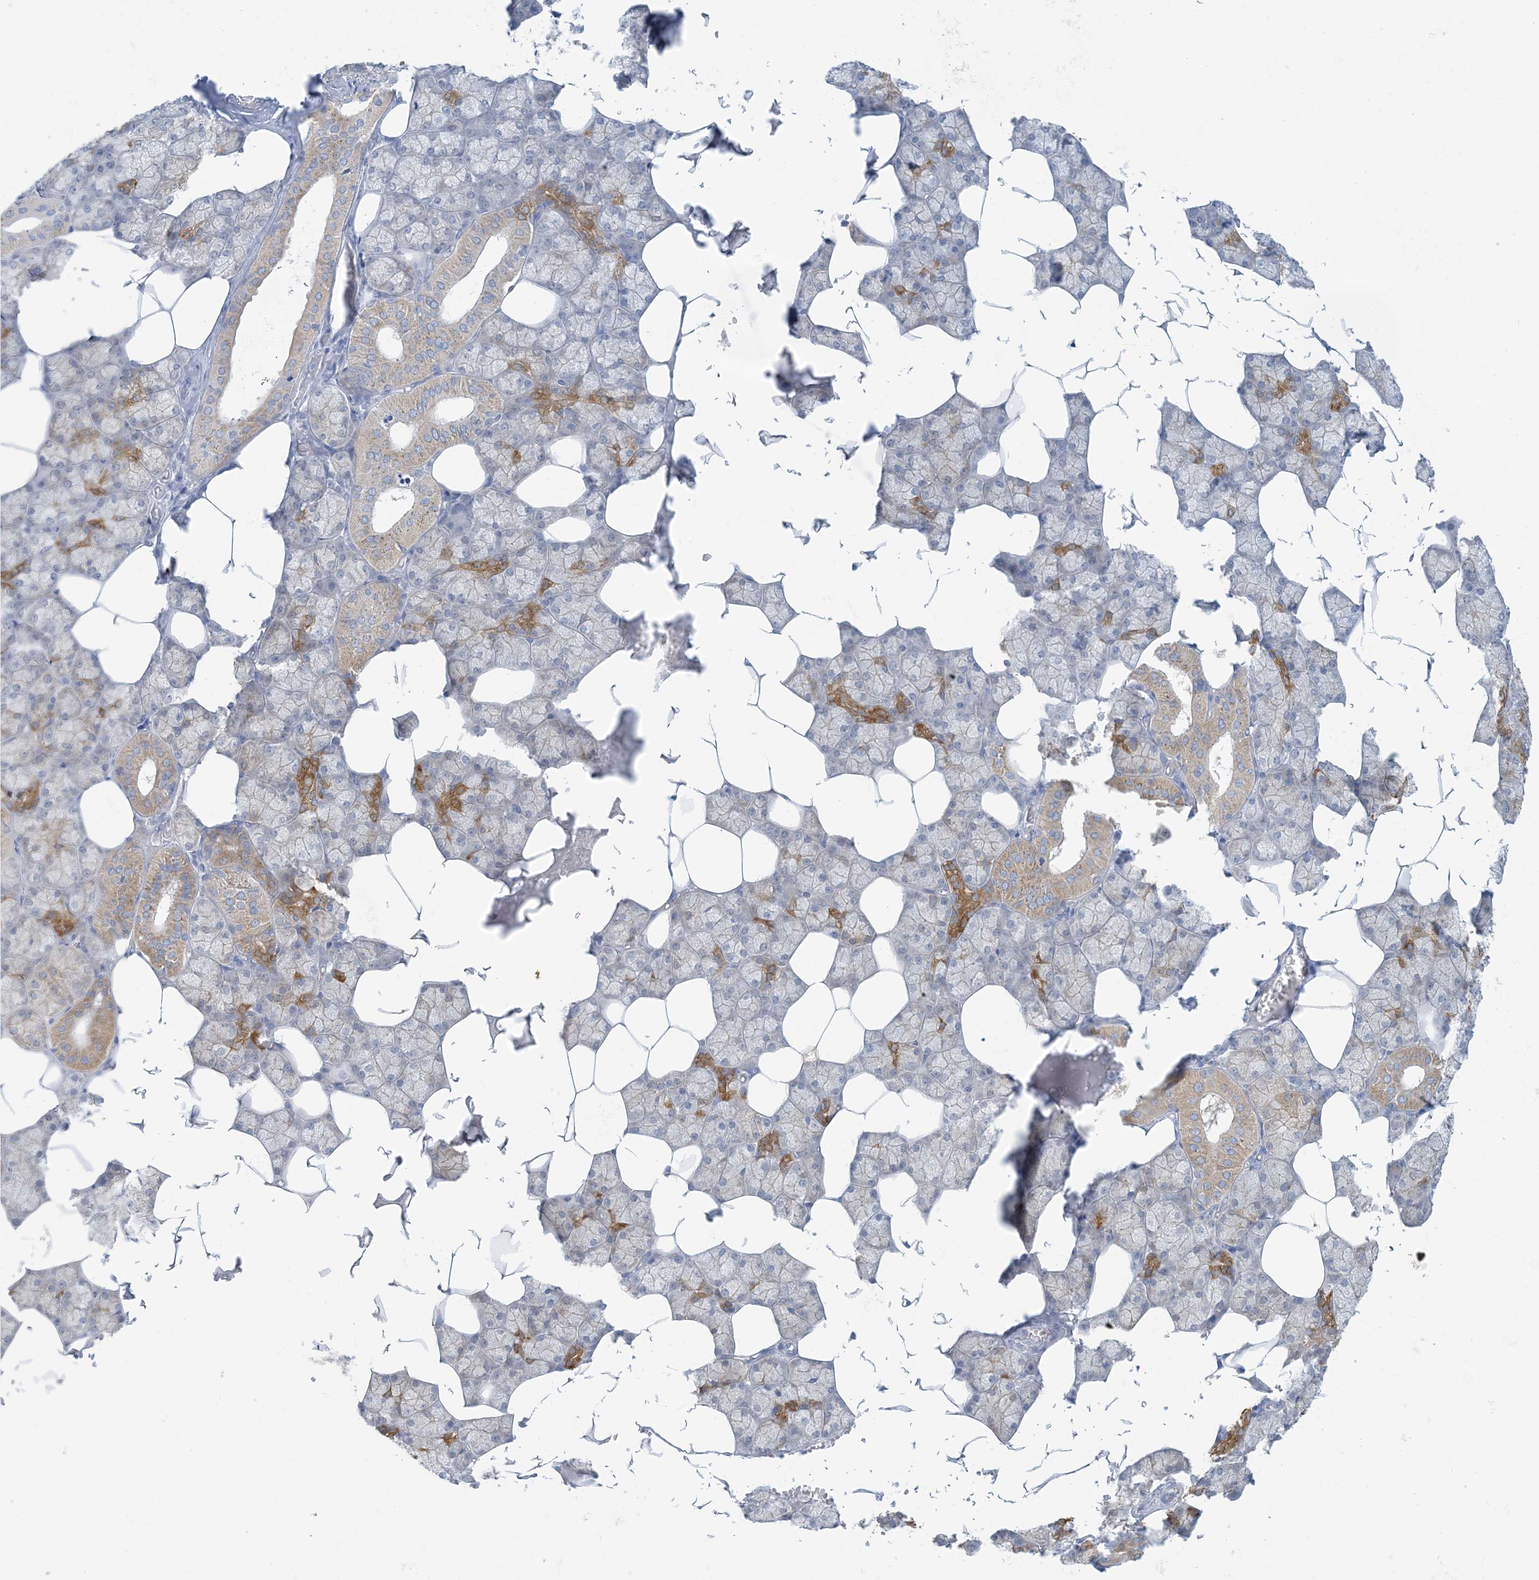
{"staining": {"intensity": "moderate", "quantity": "25%-75%", "location": "cytoplasmic/membranous"}, "tissue": "salivary gland", "cell_type": "Glandular cells", "image_type": "normal", "snomed": [{"axis": "morphology", "description": "Normal tissue, NOS"}, {"axis": "topography", "description": "Salivary gland"}], "caption": "Salivary gland stained with immunohistochemistry (IHC) displays moderate cytoplasmic/membranous expression in about 25%-75% of glandular cells.", "gene": "MRPS18A", "patient": {"sex": "male", "age": 62}}